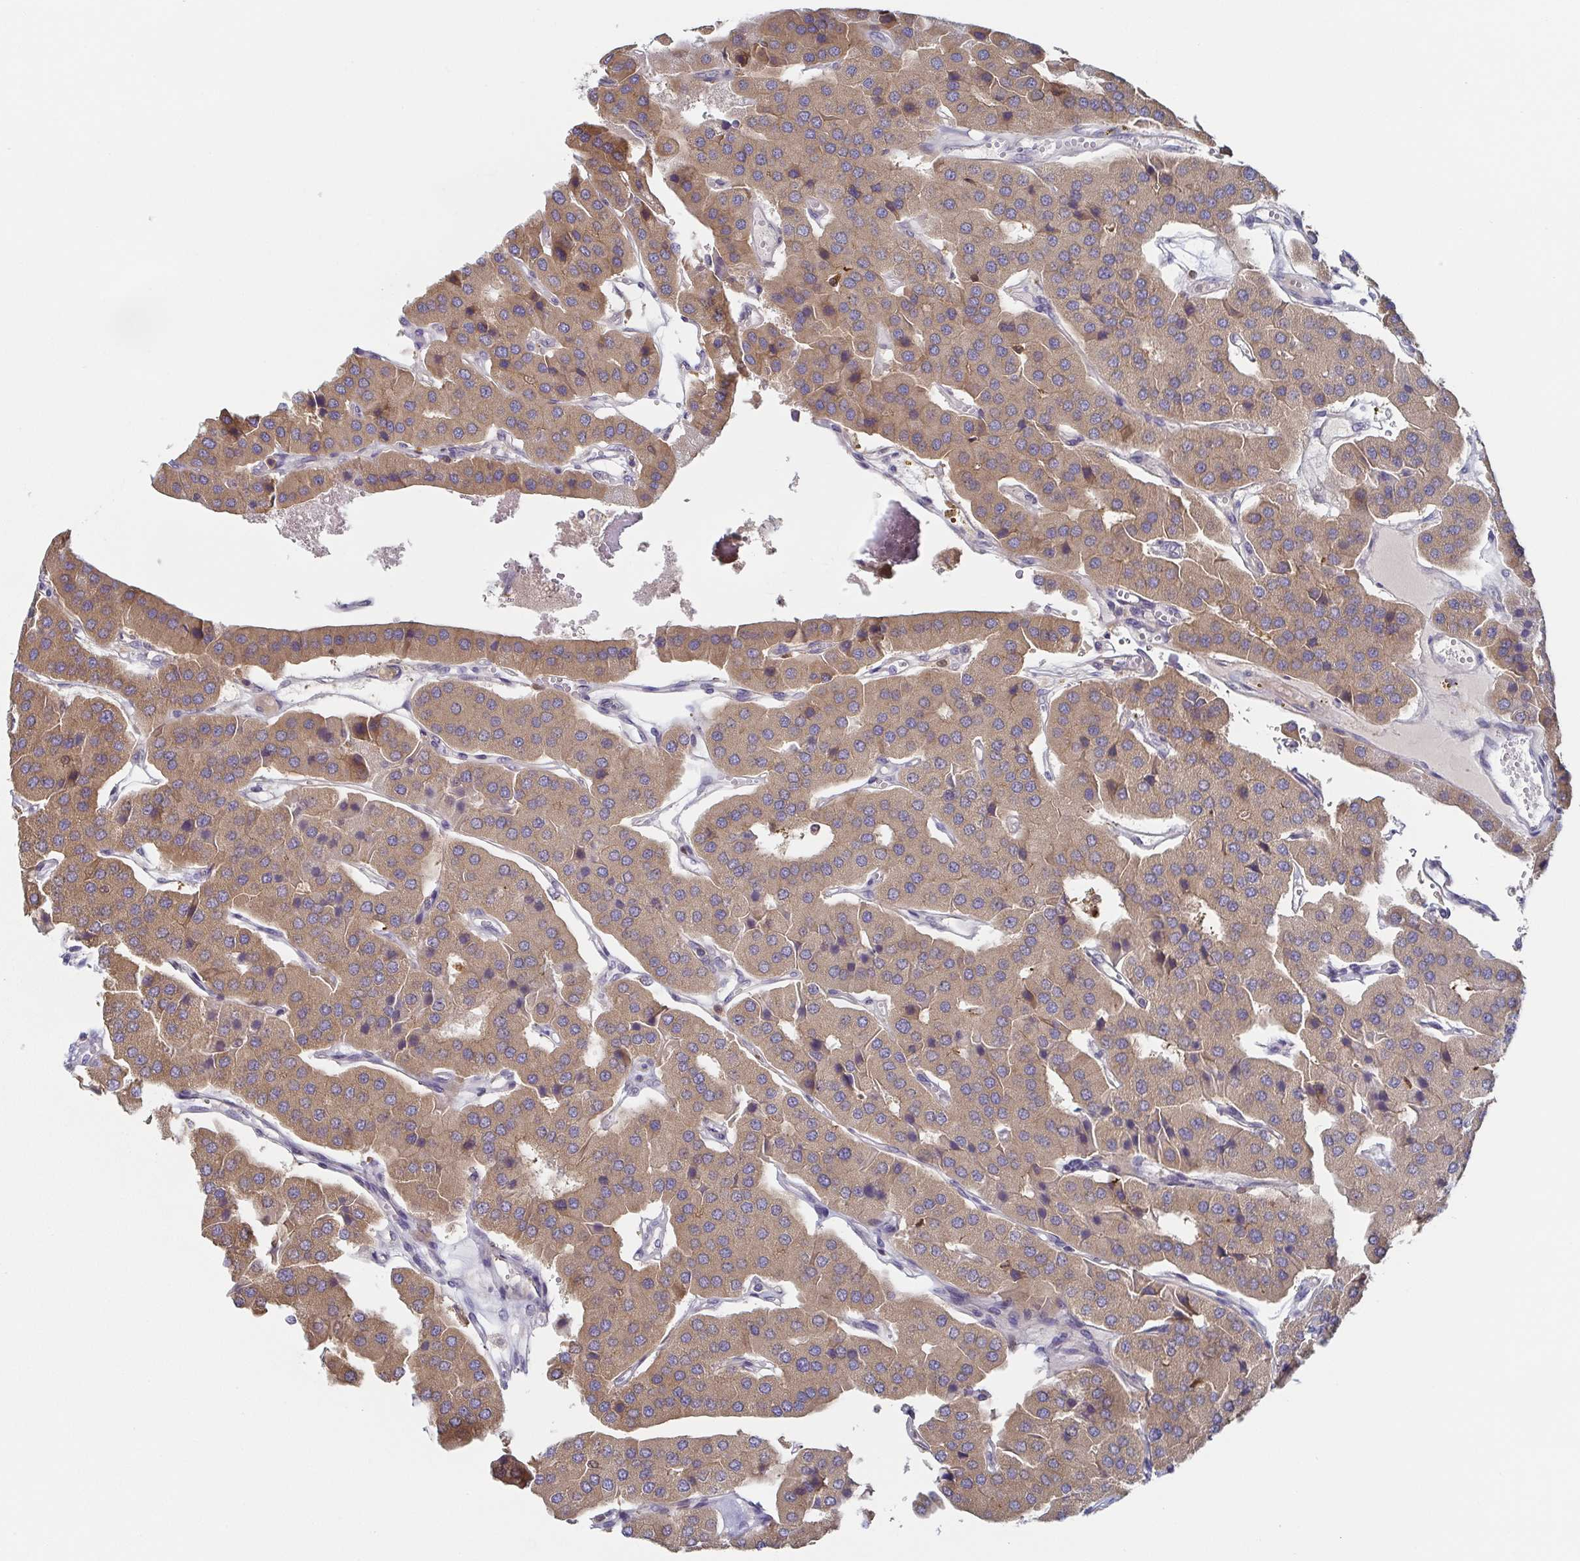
{"staining": {"intensity": "moderate", "quantity": ">75%", "location": "cytoplasmic/membranous"}, "tissue": "parathyroid gland", "cell_type": "Glandular cells", "image_type": "normal", "snomed": [{"axis": "morphology", "description": "Normal tissue, NOS"}, {"axis": "morphology", "description": "Adenoma, NOS"}, {"axis": "topography", "description": "Parathyroid gland"}], "caption": "Protein staining of unremarkable parathyroid gland reveals moderate cytoplasmic/membranous expression in about >75% of glandular cells.", "gene": "TUFT1", "patient": {"sex": "female", "age": 86}}